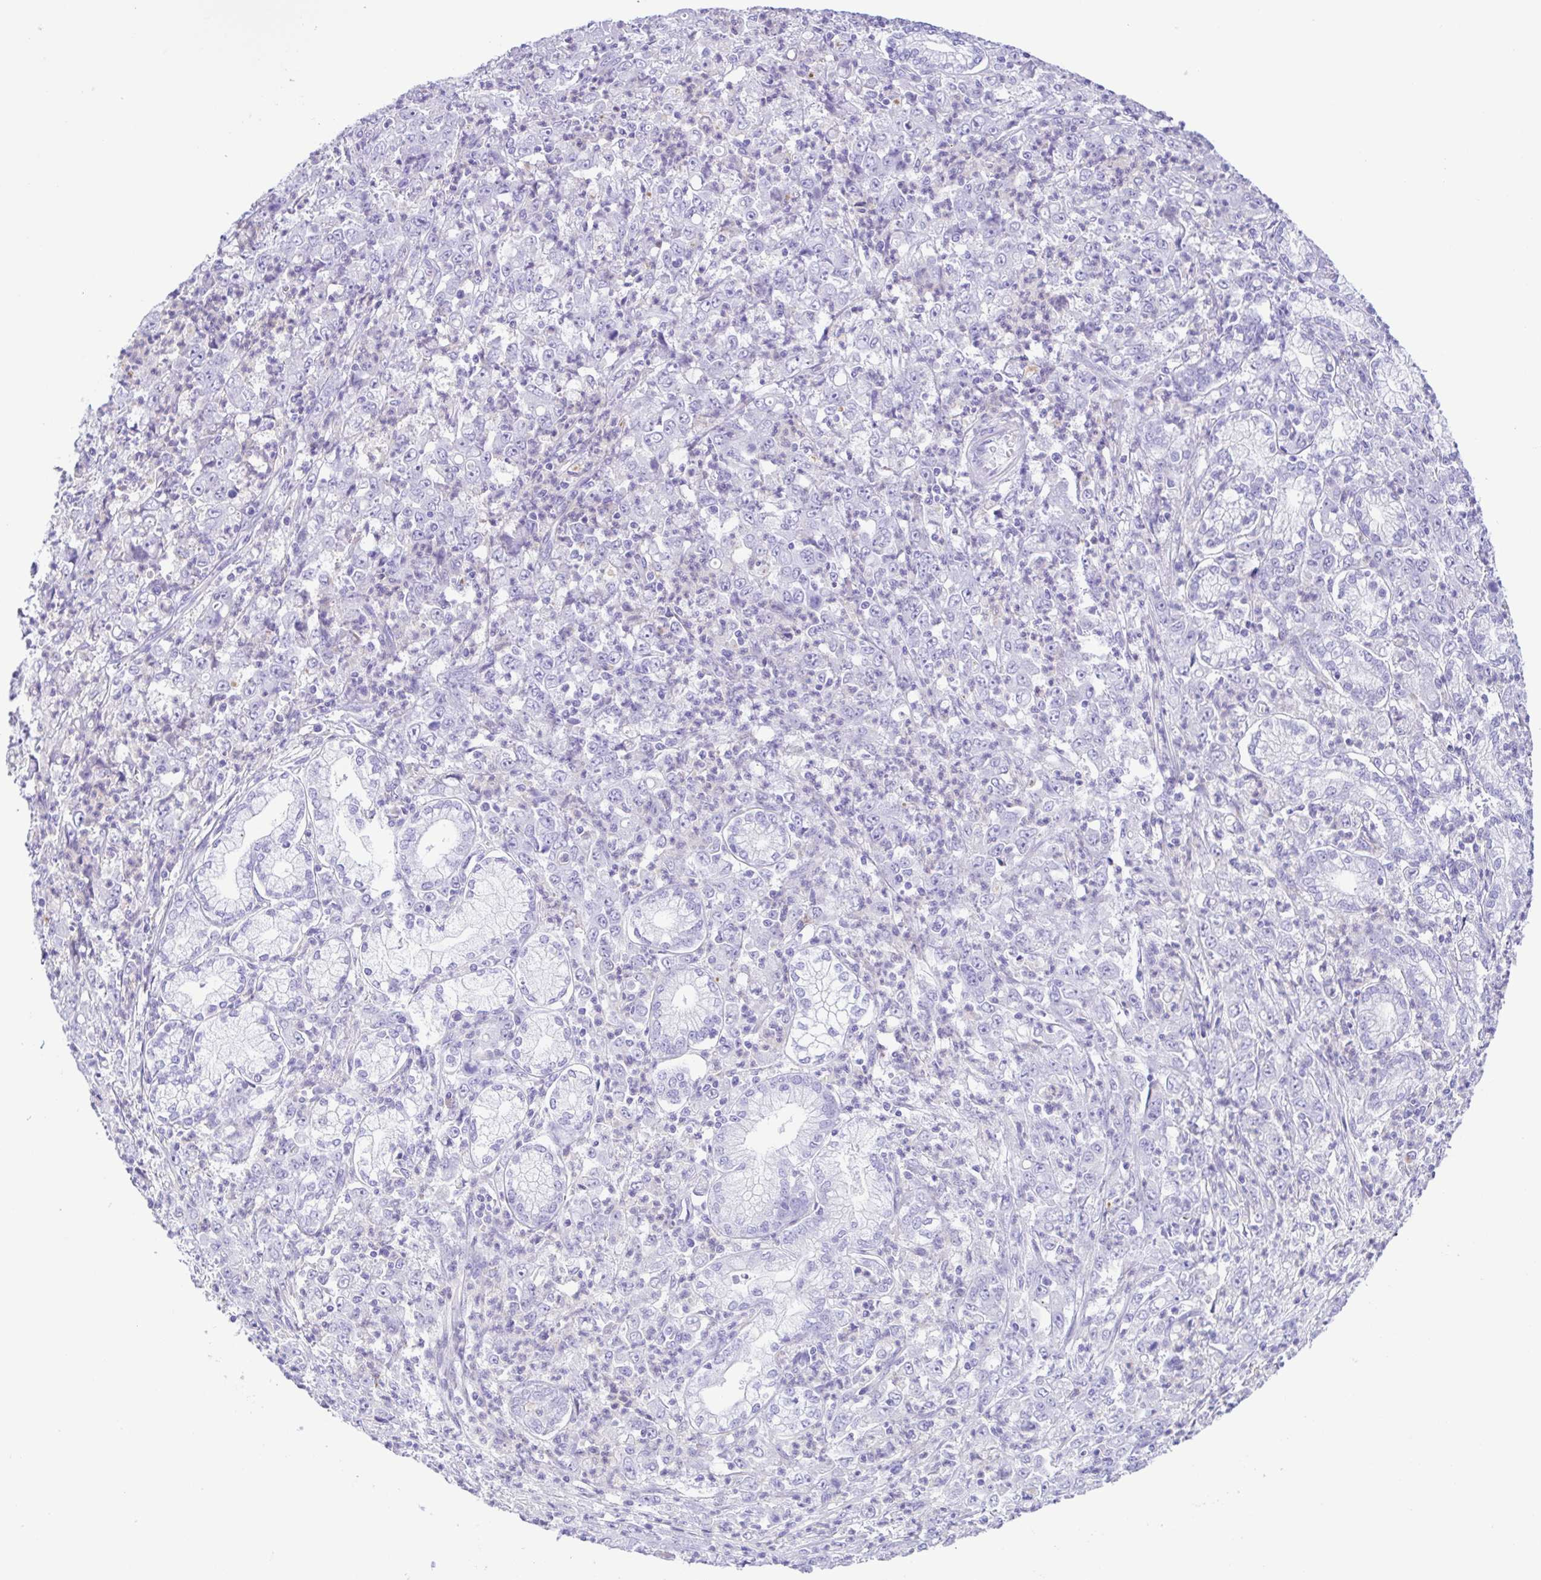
{"staining": {"intensity": "negative", "quantity": "none", "location": "none"}, "tissue": "stomach cancer", "cell_type": "Tumor cells", "image_type": "cancer", "snomed": [{"axis": "morphology", "description": "Adenocarcinoma, NOS"}, {"axis": "topography", "description": "Stomach, lower"}], "caption": "IHC image of stomach cancer stained for a protein (brown), which displays no staining in tumor cells. (Stains: DAB (3,3'-diaminobenzidine) immunohistochemistry (IHC) with hematoxylin counter stain, Microscopy: brightfield microscopy at high magnification).", "gene": "GPR17", "patient": {"sex": "female", "age": 71}}